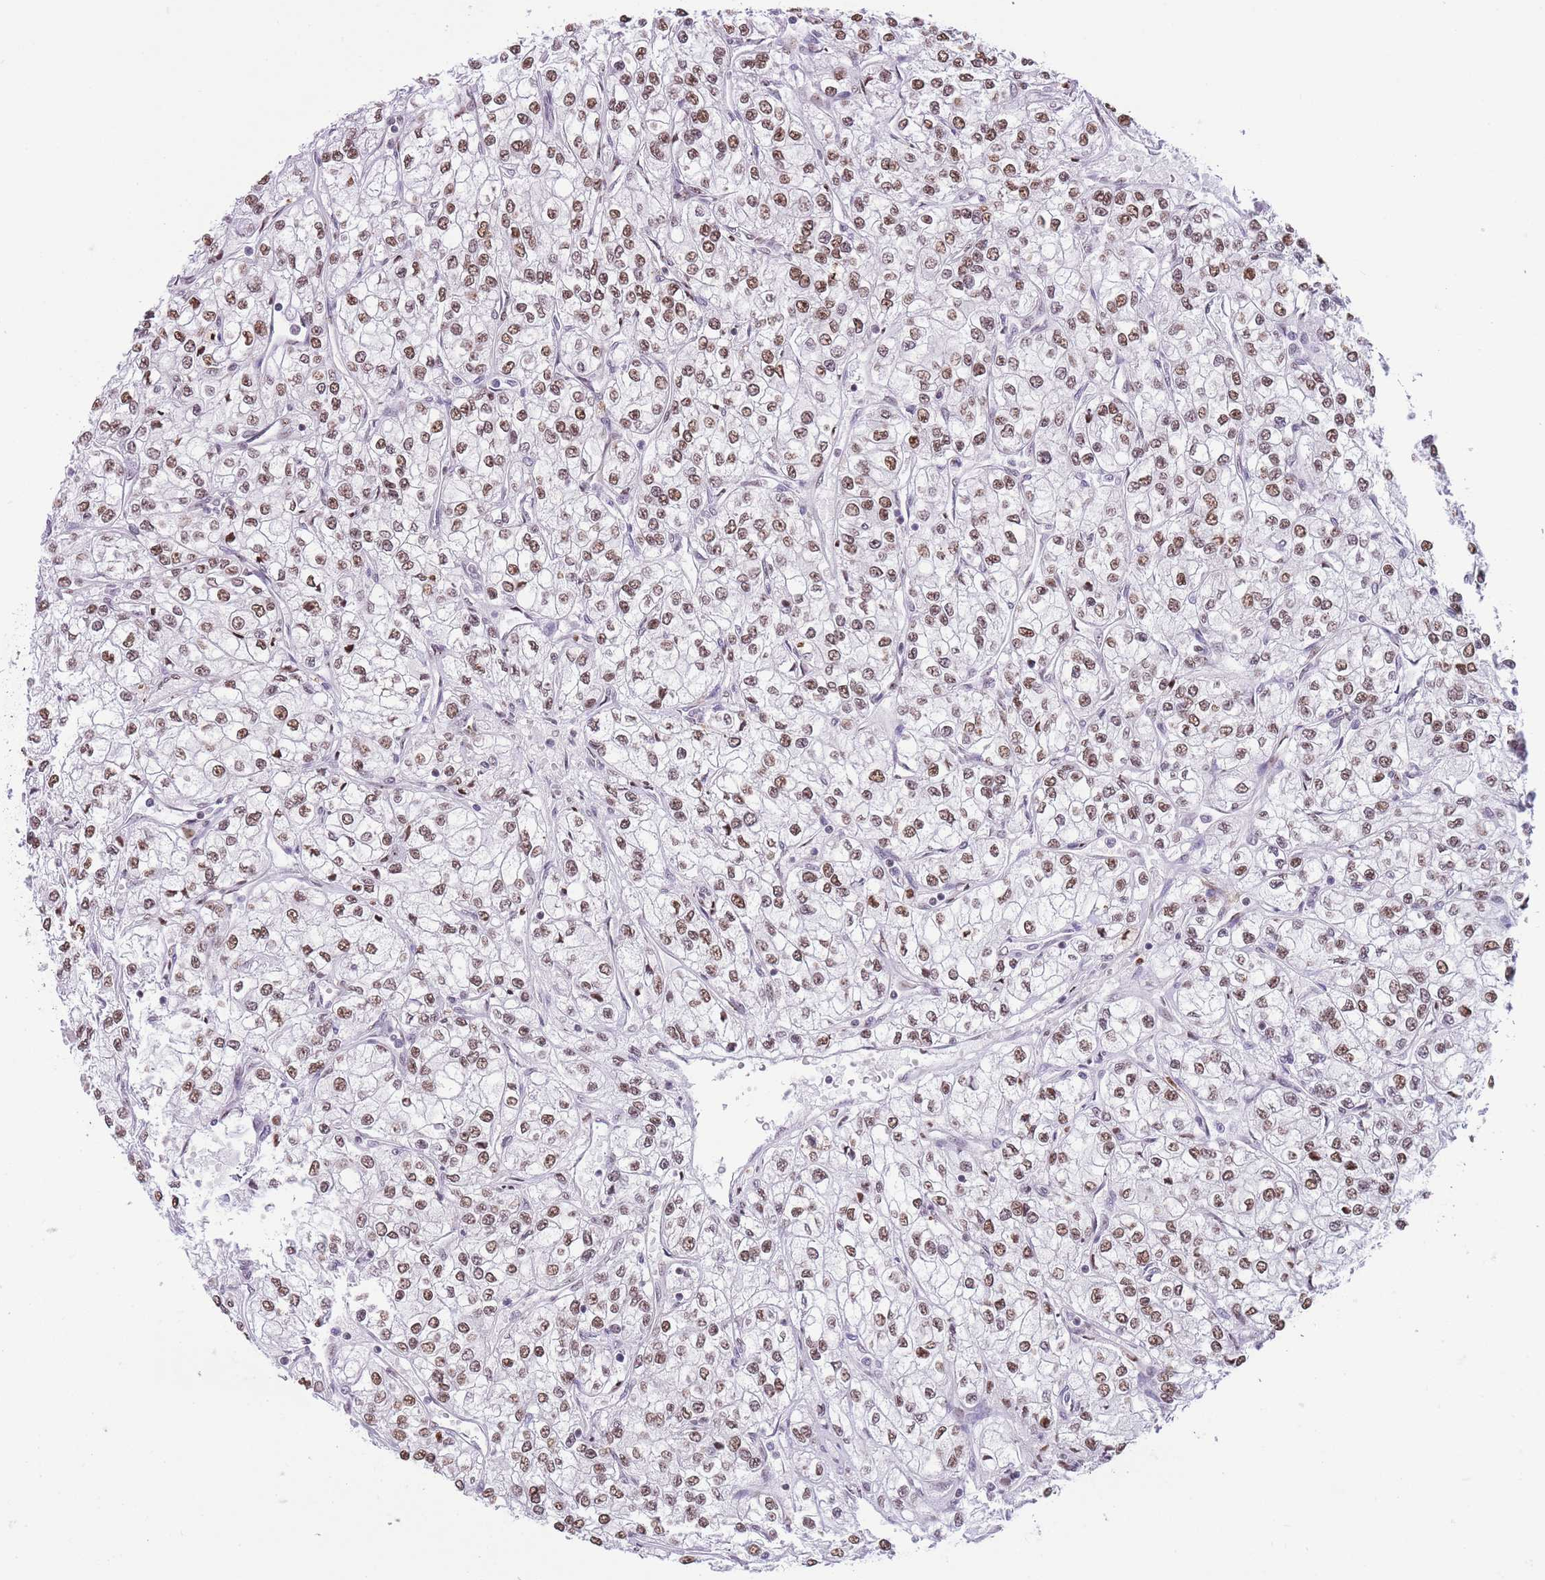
{"staining": {"intensity": "moderate", "quantity": ">75%", "location": "nuclear"}, "tissue": "renal cancer", "cell_type": "Tumor cells", "image_type": "cancer", "snomed": [{"axis": "morphology", "description": "Adenocarcinoma, NOS"}, {"axis": "topography", "description": "Kidney"}], "caption": "Adenocarcinoma (renal) stained with a brown dye shows moderate nuclear positive positivity in approximately >75% of tumor cells.", "gene": "EVC2", "patient": {"sex": "male", "age": 80}}